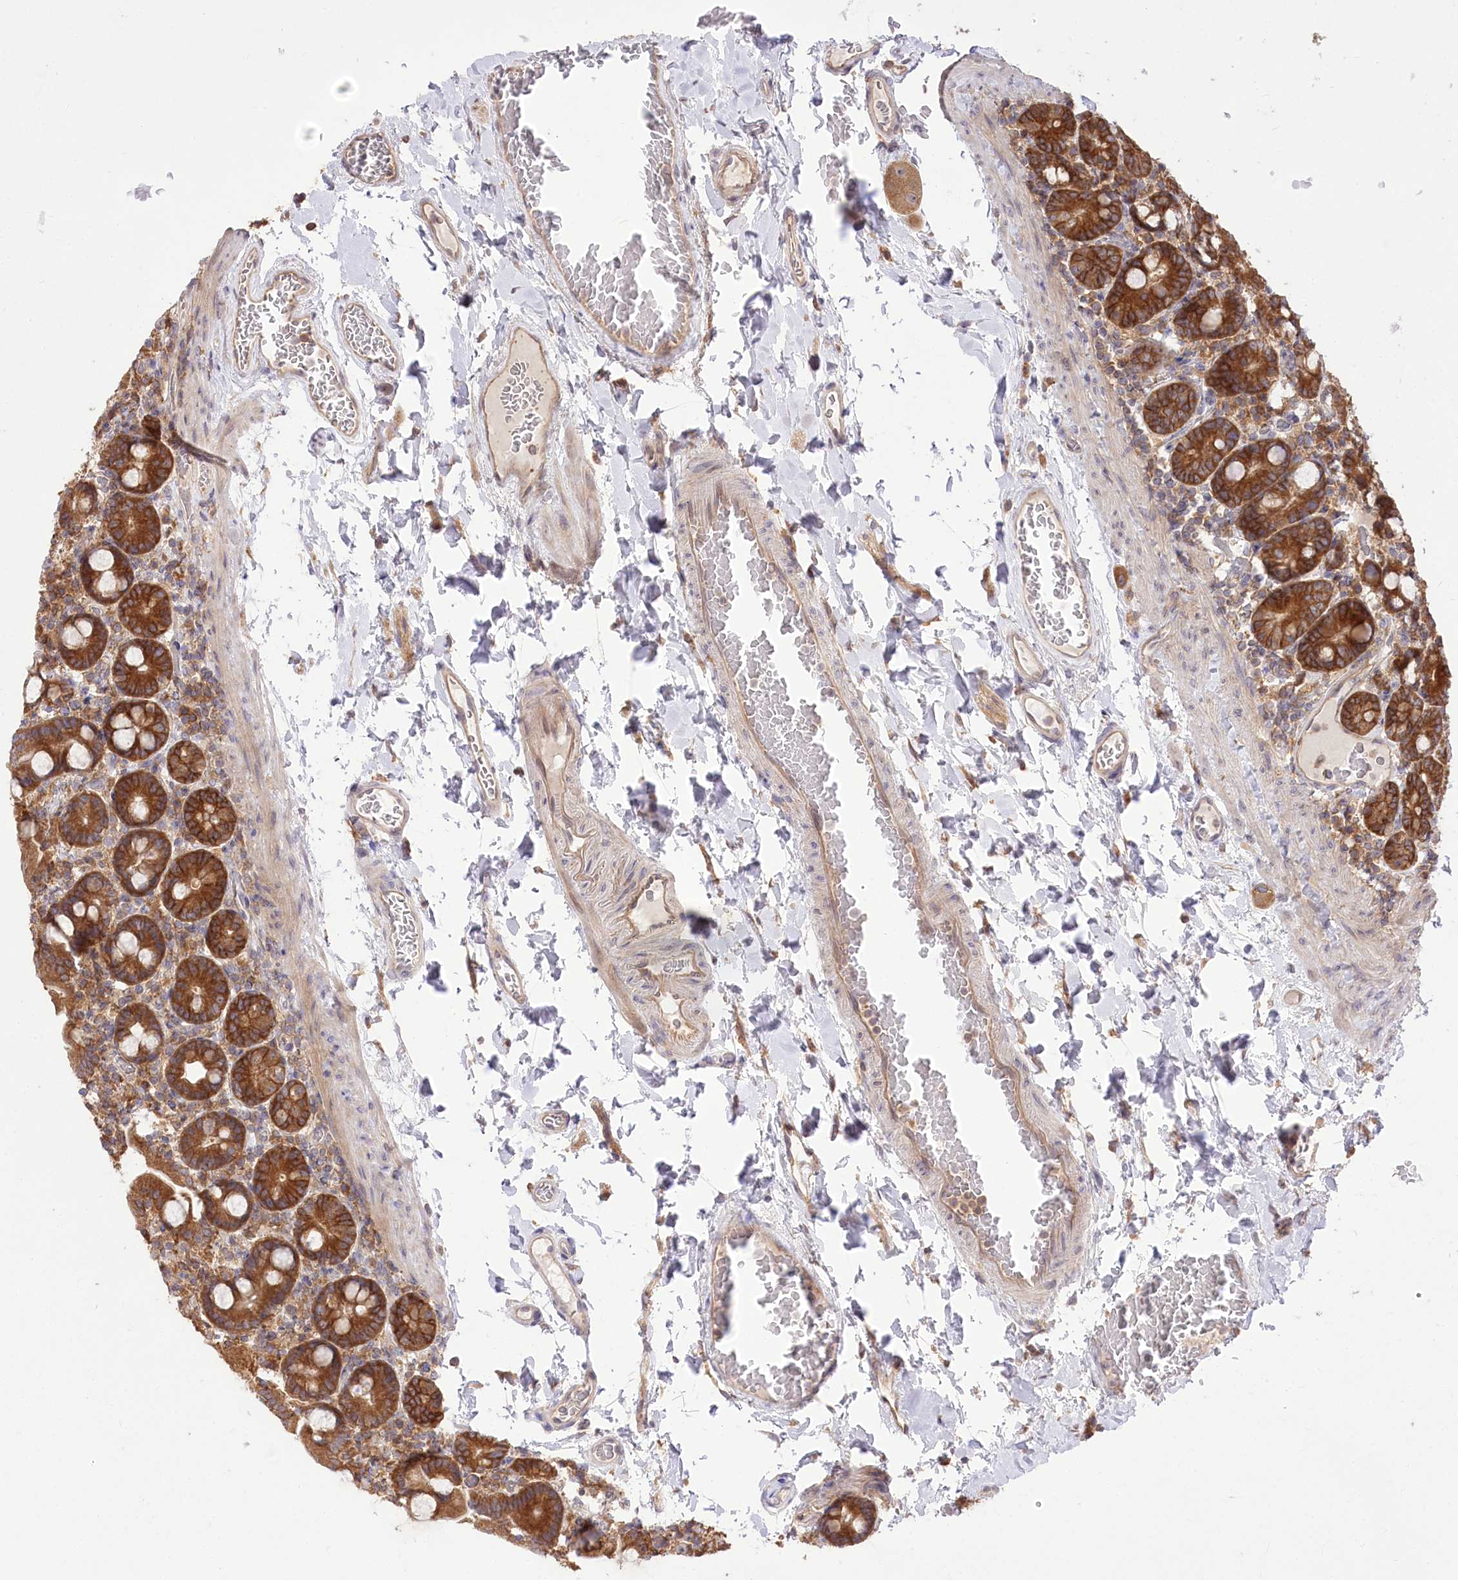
{"staining": {"intensity": "strong", "quantity": ">75%", "location": "cytoplasmic/membranous"}, "tissue": "duodenum", "cell_type": "Glandular cells", "image_type": "normal", "snomed": [{"axis": "morphology", "description": "Normal tissue, NOS"}, {"axis": "topography", "description": "Duodenum"}], "caption": "A brown stain shows strong cytoplasmic/membranous staining of a protein in glandular cells of normal duodenum. Immunohistochemistry (ihc) stains the protein of interest in brown and the nuclei are stained blue.", "gene": "XYLB", "patient": {"sex": "male", "age": 55}}